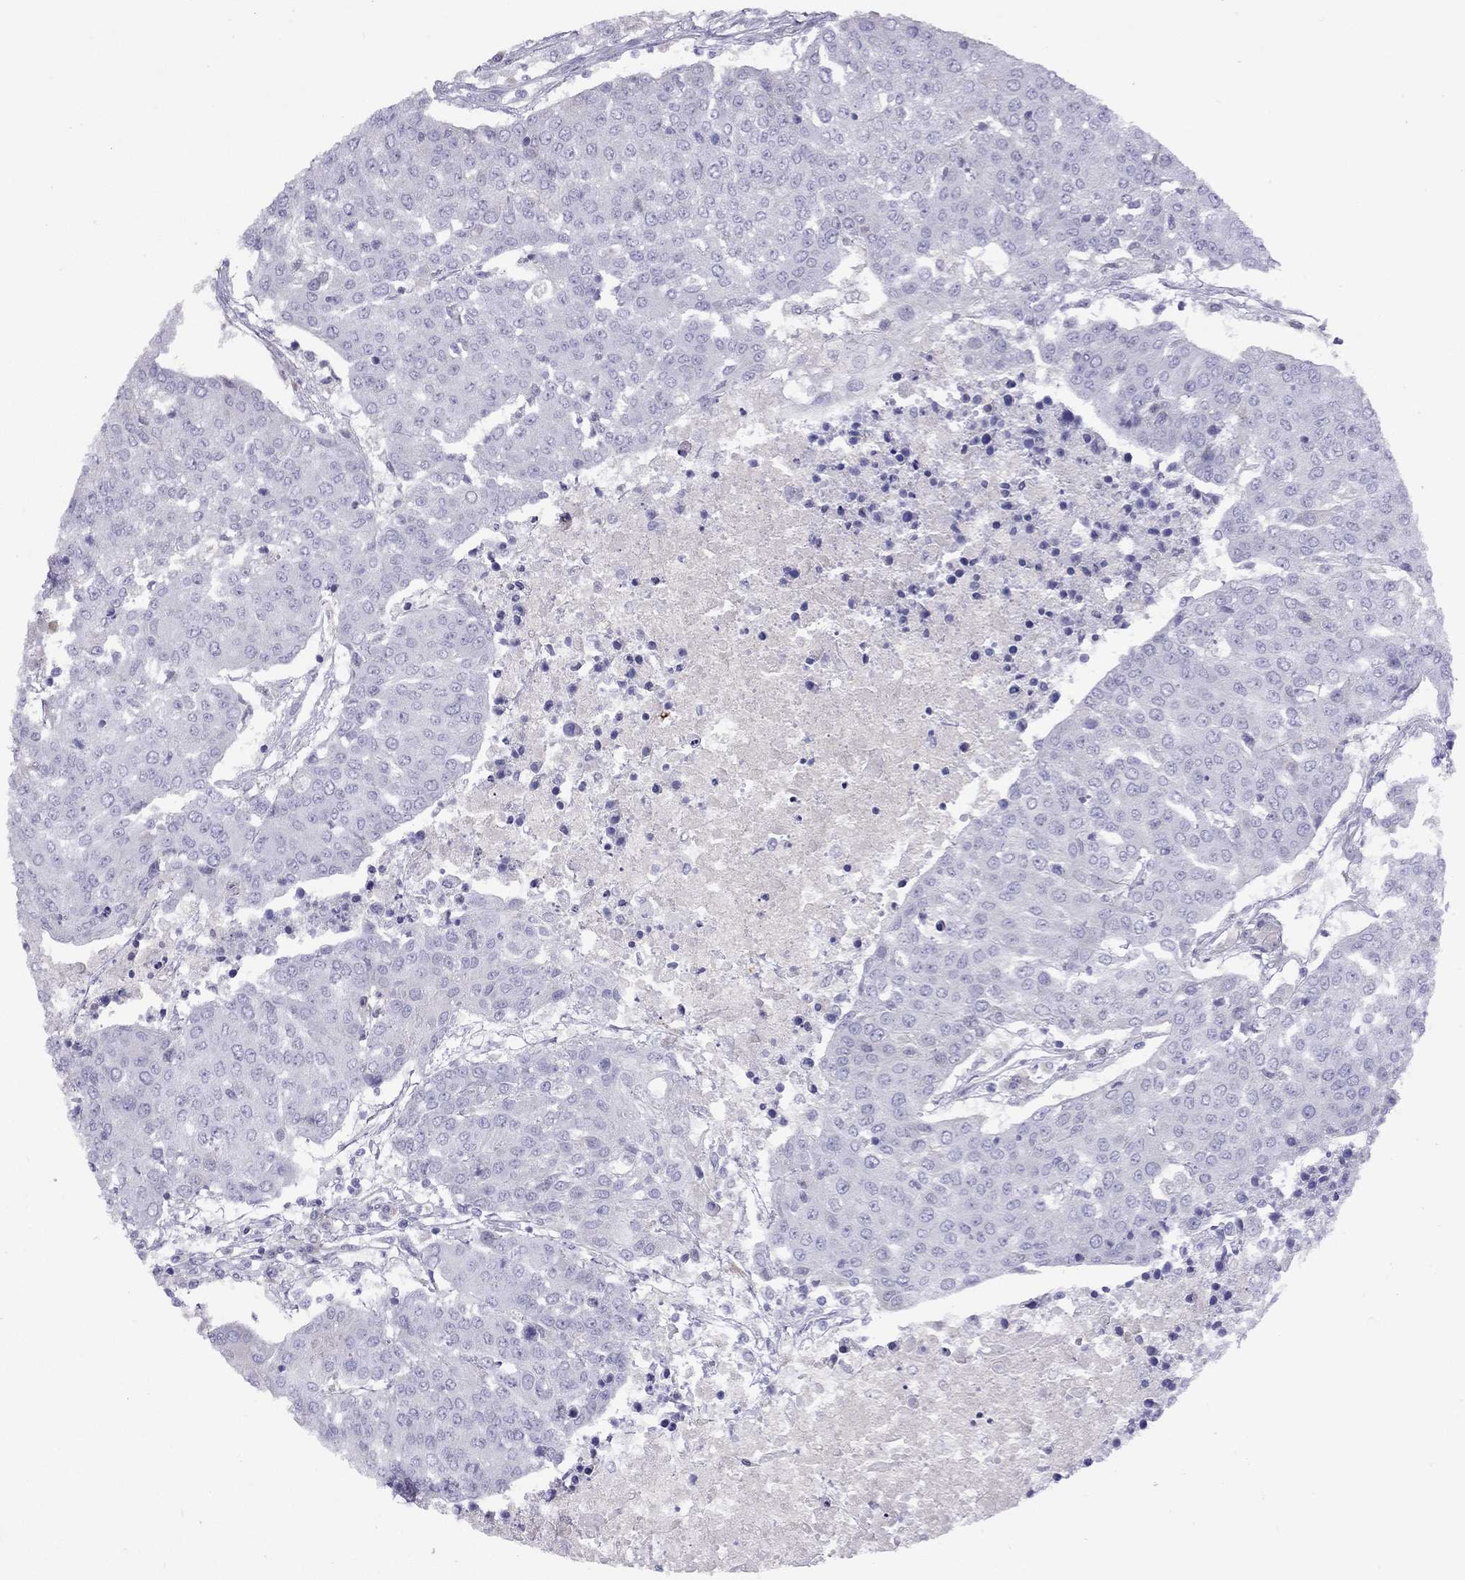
{"staining": {"intensity": "negative", "quantity": "none", "location": "none"}, "tissue": "urothelial cancer", "cell_type": "Tumor cells", "image_type": "cancer", "snomed": [{"axis": "morphology", "description": "Urothelial carcinoma, High grade"}, {"axis": "topography", "description": "Urinary bladder"}], "caption": "Urothelial cancer was stained to show a protein in brown. There is no significant positivity in tumor cells.", "gene": "CPNE4", "patient": {"sex": "female", "age": 85}}